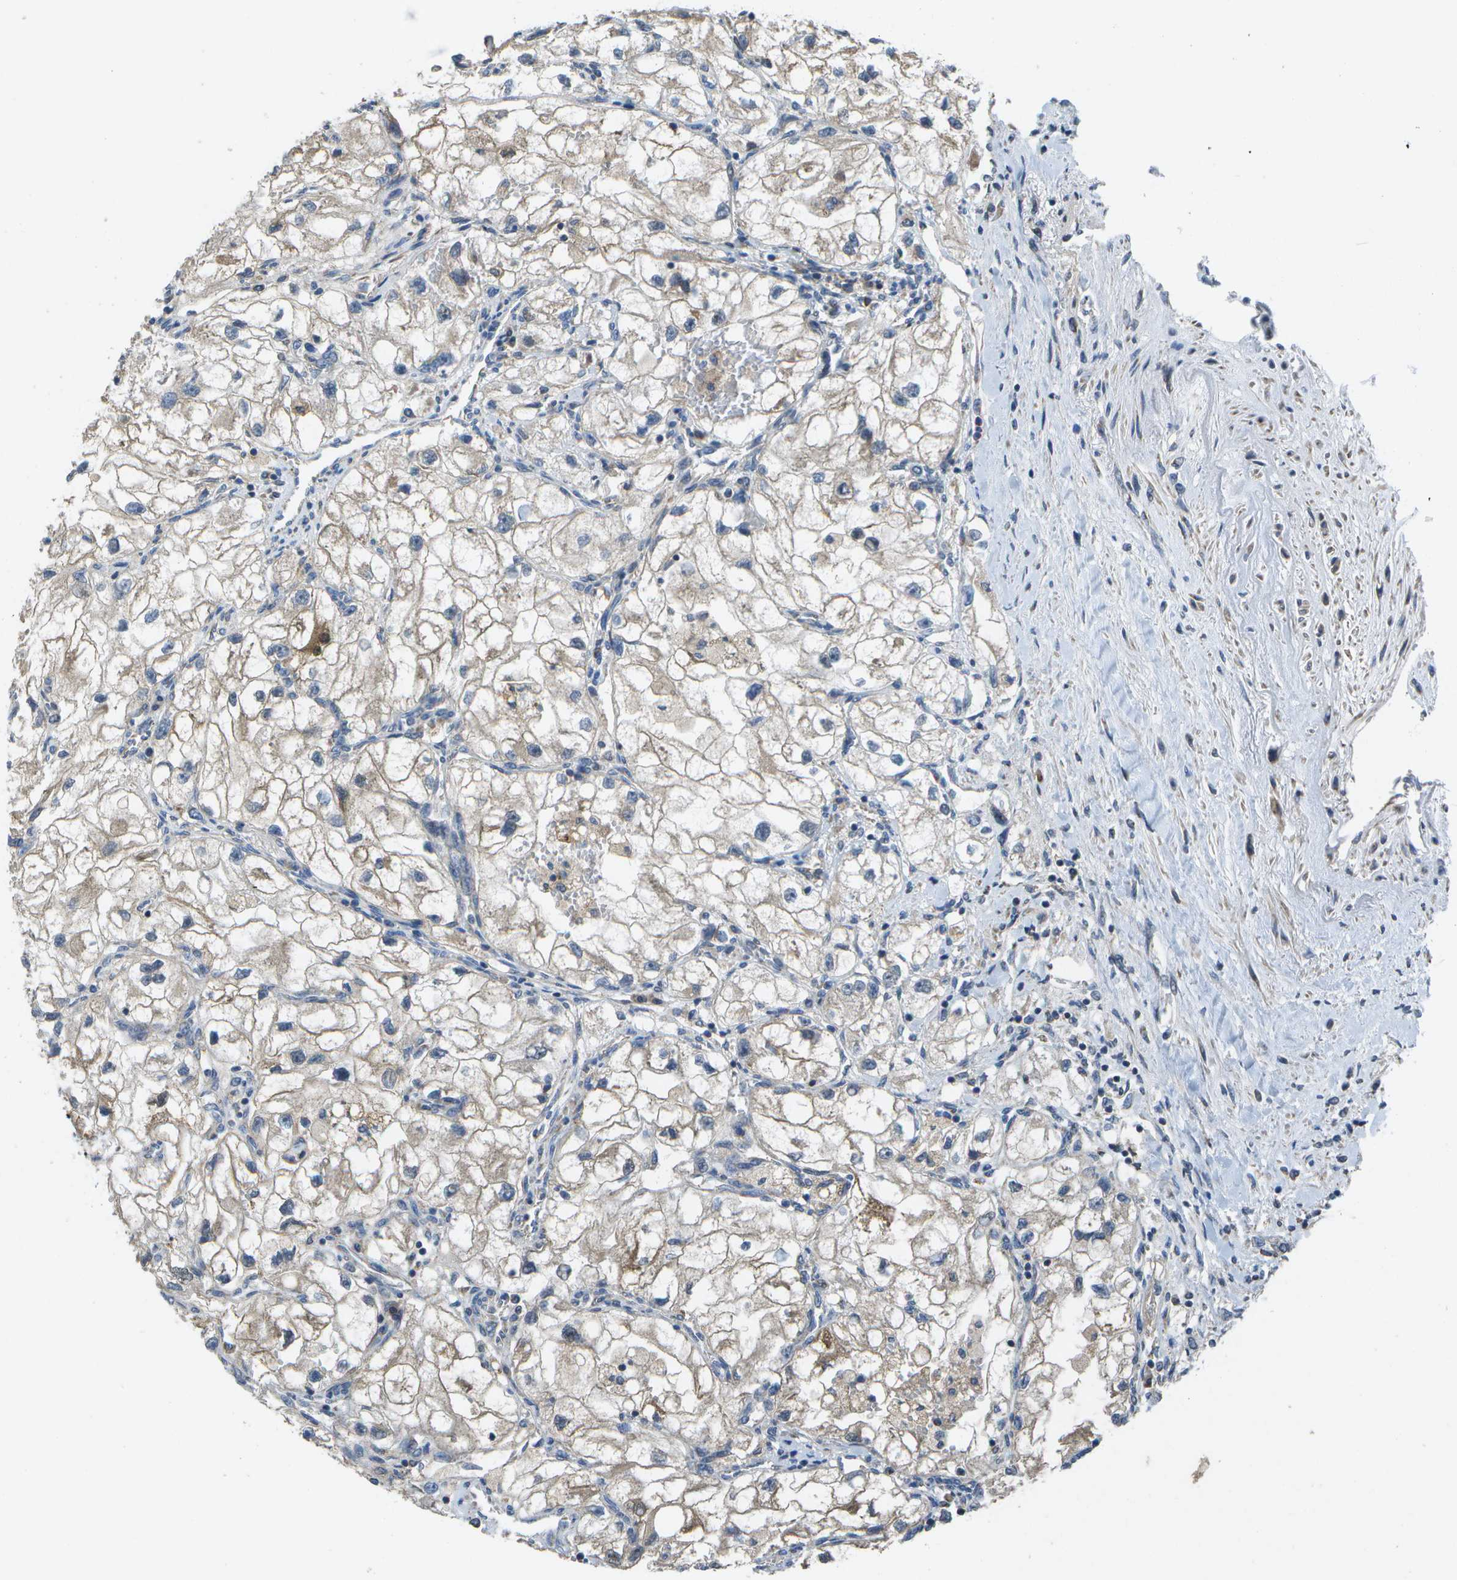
{"staining": {"intensity": "weak", "quantity": "<25%", "location": "cytoplasmic/membranous"}, "tissue": "renal cancer", "cell_type": "Tumor cells", "image_type": "cancer", "snomed": [{"axis": "morphology", "description": "Adenocarcinoma, NOS"}, {"axis": "topography", "description": "Kidney"}], "caption": "Tumor cells show no significant protein positivity in adenocarcinoma (renal).", "gene": "HADHA", "patient": {"sex": "female", "age": 70}}